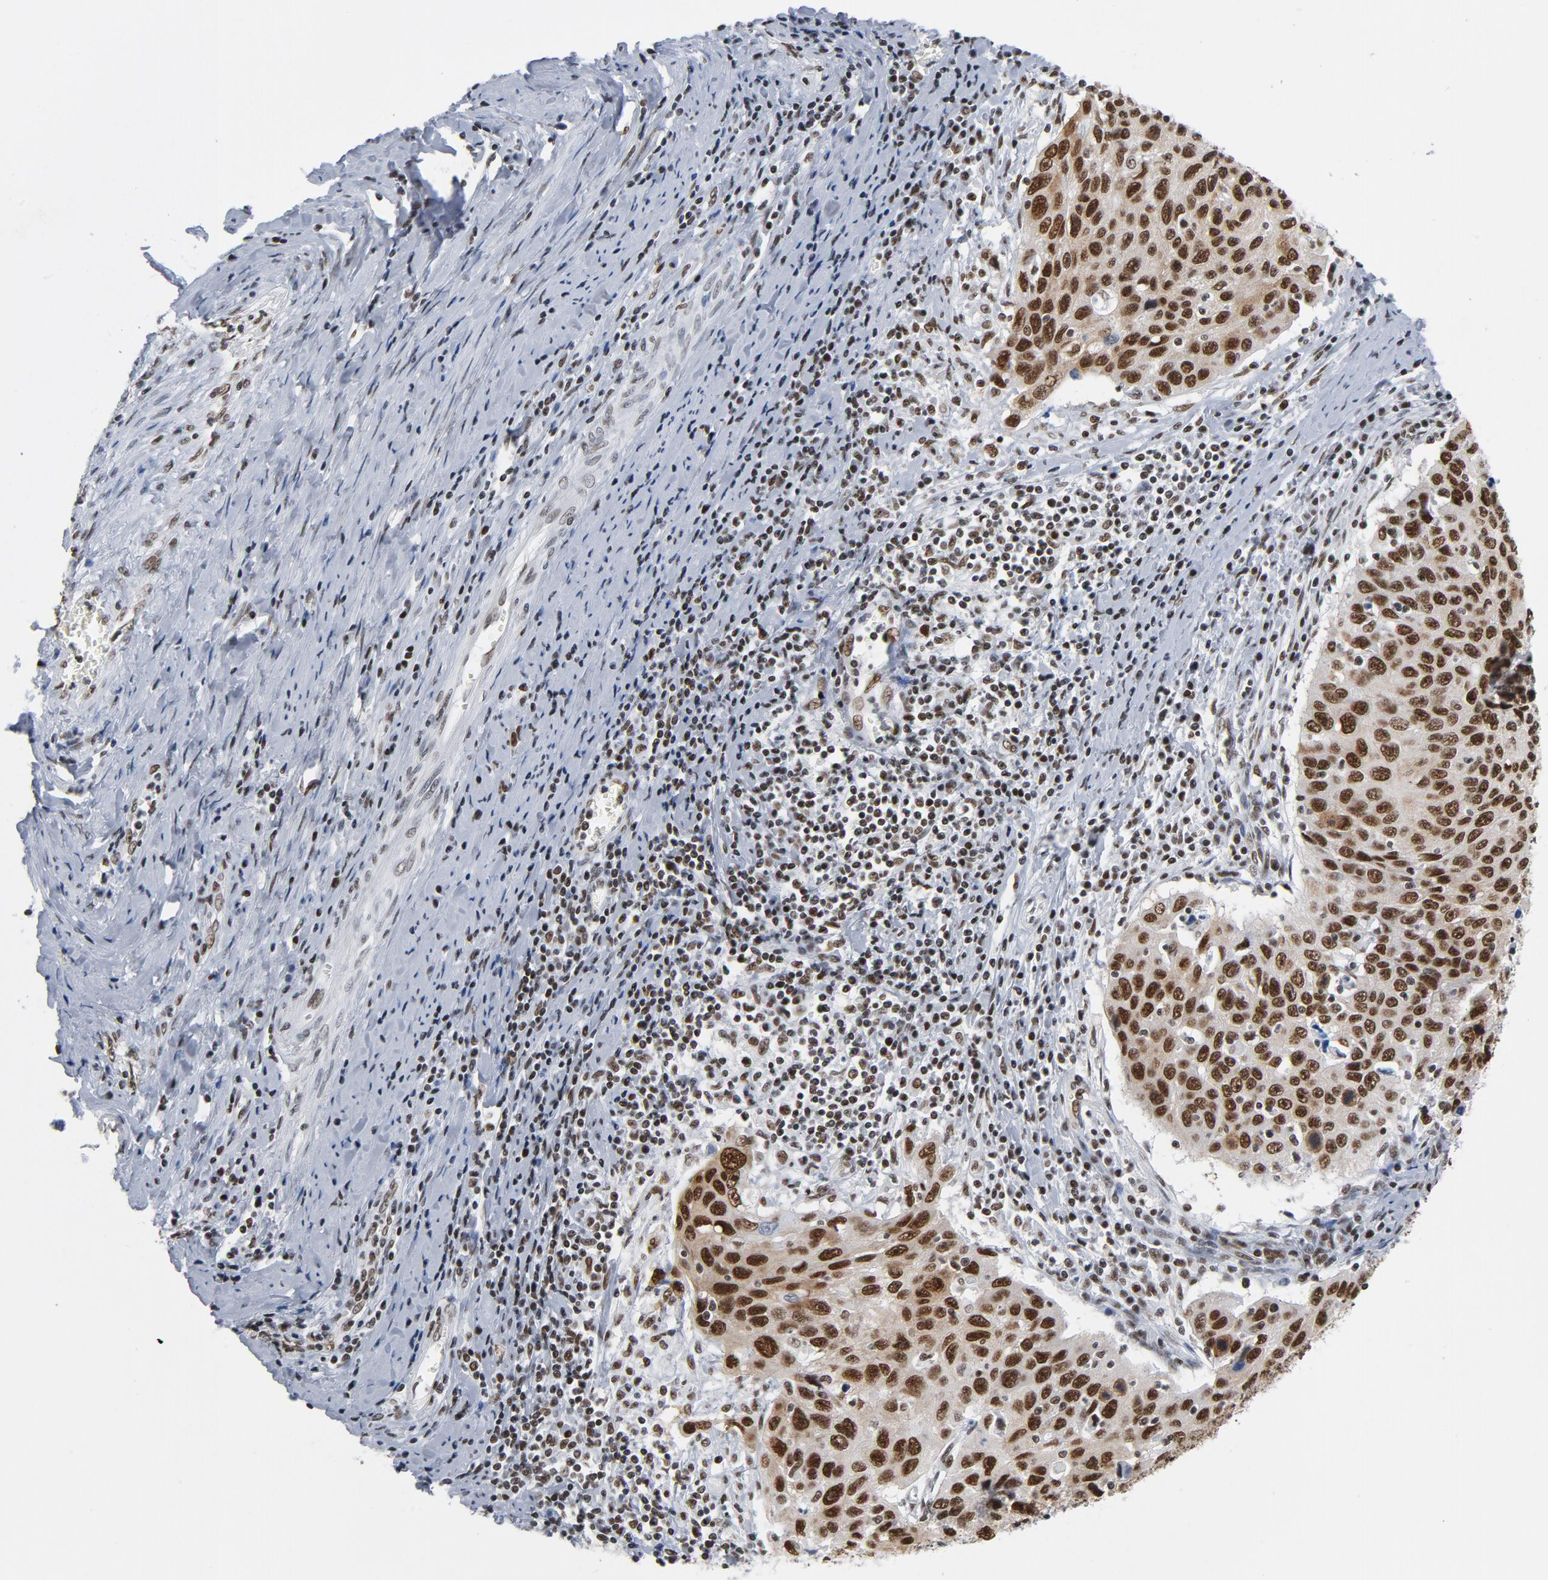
{"staining": {"intensity": "strong", "quantity": ">75%", "location": "cytoplasmic/membranous,nuclear"}, "tissue": "cervical cancer", "cell_type": "Tumor cells", "image_type": "cancer", "snomed": [{"axis": "morphology", "description": "Squamous cell carcinoma, NOS"}, {"axis": "topography", "description": "Cervix"}], "caption": "Tumor cells exhibit high levels of strong cytoplasmic/membranous and nuclear positivity in approximately >75% of cells in cervical squamous cell carcinoma.", "gene": "CSTF2", "patient": {"sex": "female", "age": 53}}